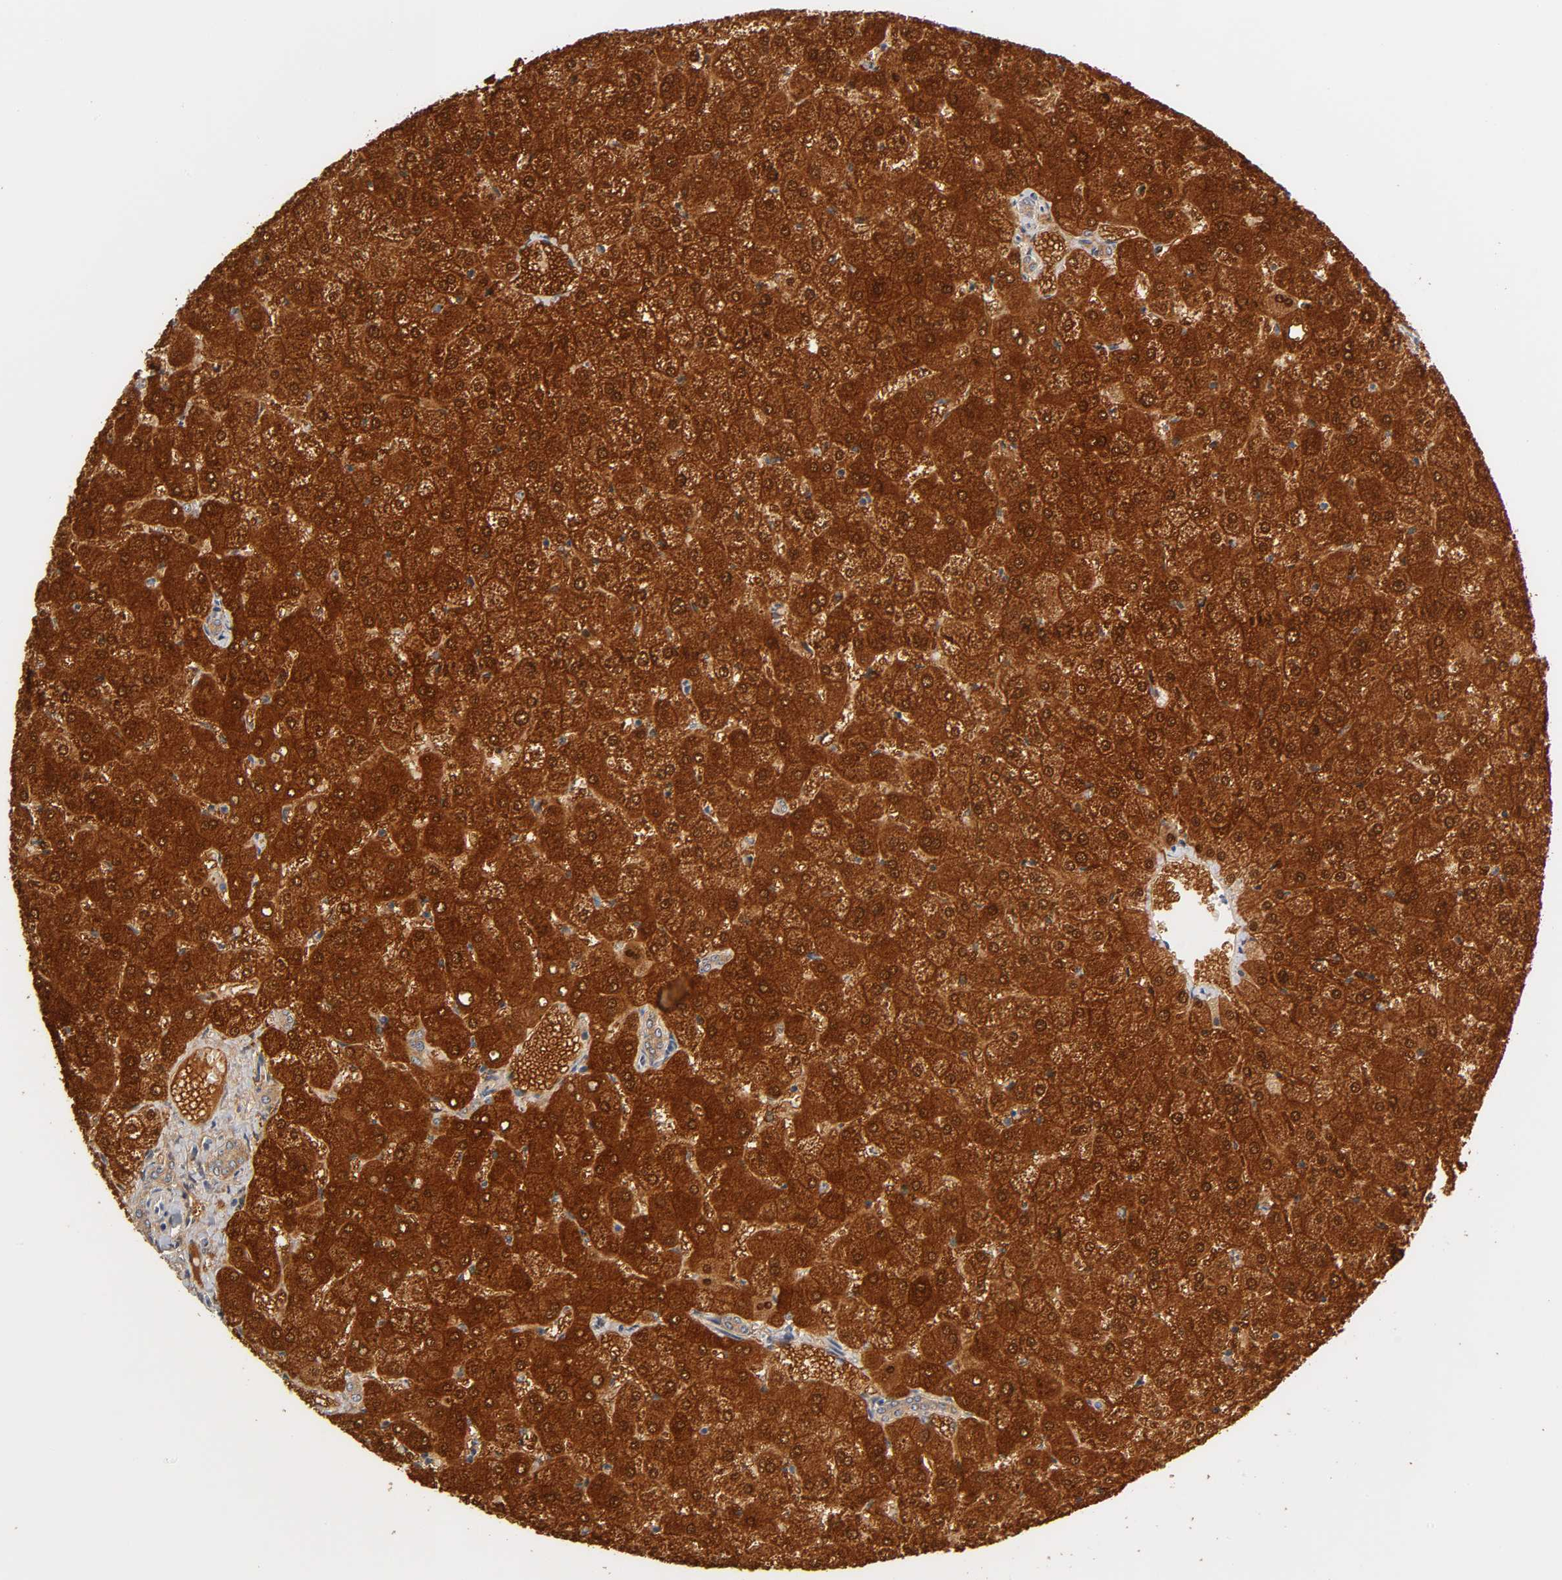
{"staining": {"intensity": "moderate", "quantity": ">75%", "location": "cytoplasmic/membranous"}, "tissue": "liver", "cell_type": "Cholangiocytes", "image_type": "normal", "snomed": [{"axis": "morphology", "description": "Normal tissue, NOS"}, {"axis": "topography", "description": "Liver"}], "caption": "Human liver stained for a protein (brown) exhibits moderate cytoplasmic/membranous positive positivity in about >75% of cholangiocytes.", "gene": "GSTZ1", "patient": {"sex": "female", "age": 32}}